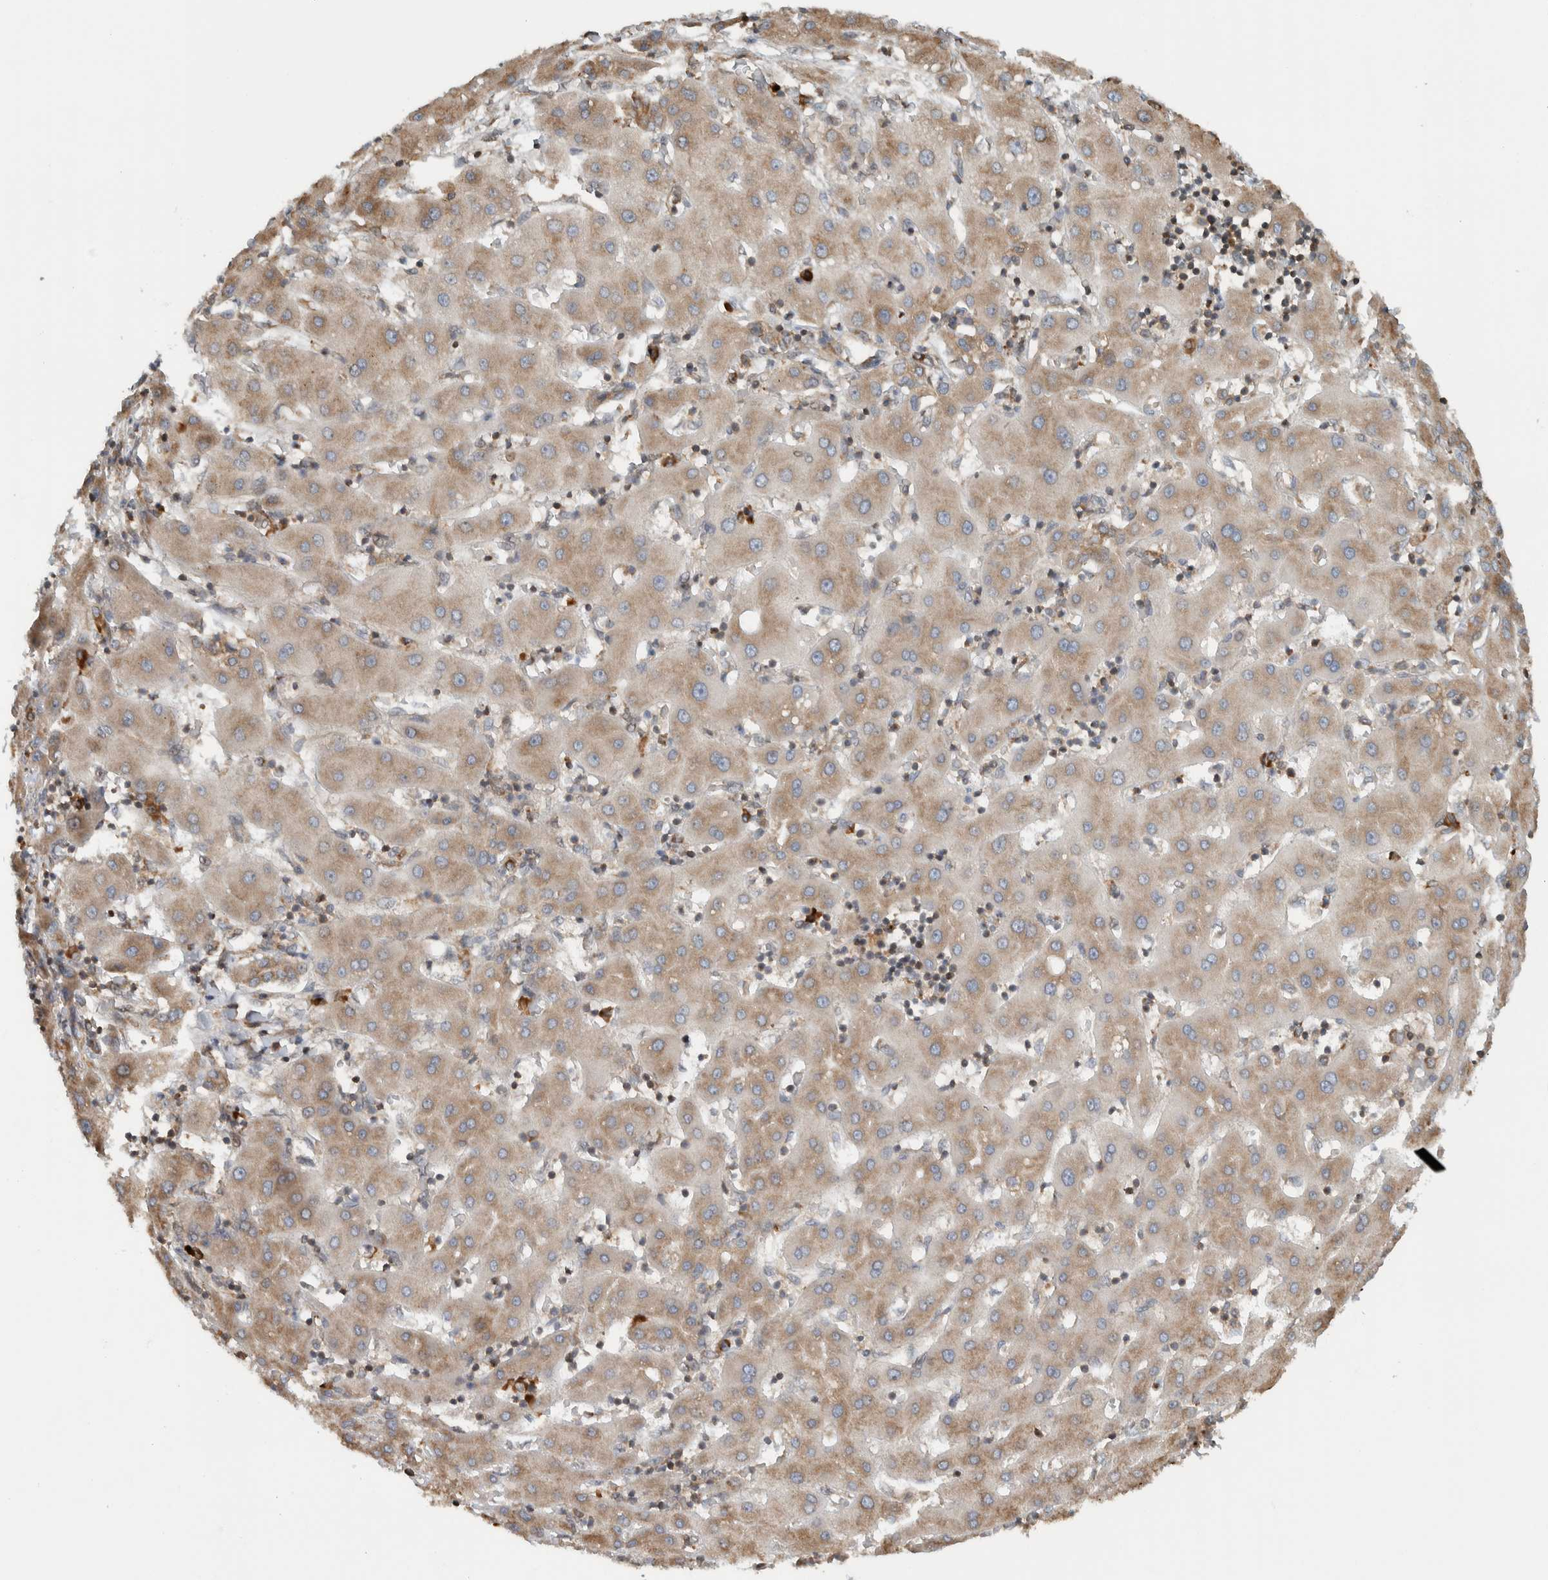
{"staining": {"intensity": "weak", "quantity": ">75%", "location": "cytoplasmic/membranous"}, "tissue": "liver cancer", "cell_type": "Tumor cells", "image_type": "cancer", "snomed": [{"axis": "morphology", "description": "Carcinoma, Hepatocellular, NOS"}, {"axis": "topography", "description": "Liver"}], "caption": "Liver cancer (hepatocellular carcinoma) tissue demonstrates weak cytoplasmic/membranous positivity in approximately >75% of tumor cells", "gene": "CNTROB", "patient": {"sex": "male", "age": 65}}